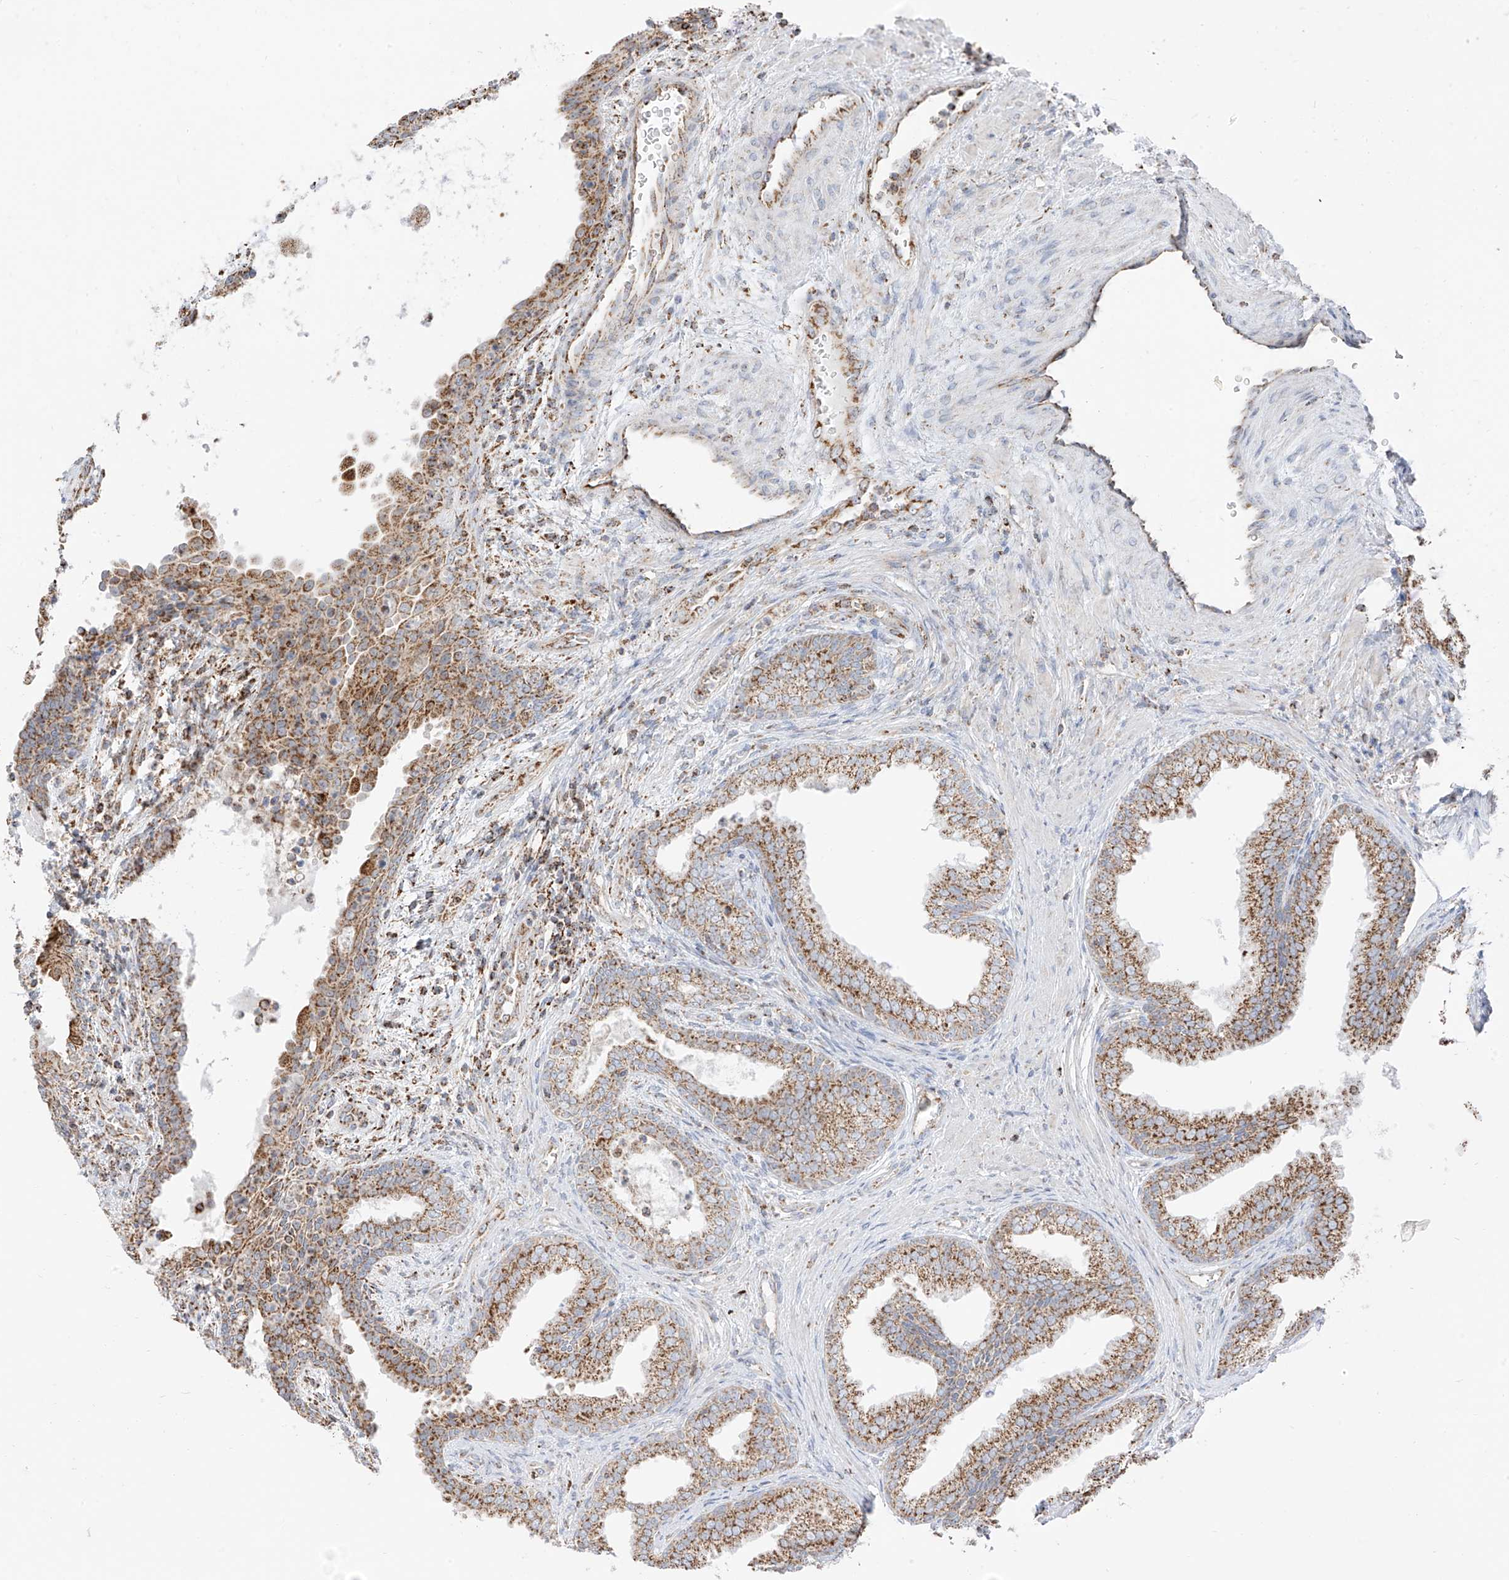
{"staining": {"intensity": "moderate", "quantity": ">75%", "location": "cytoplasmic/membranous"}, "tissue": "prostate", "cell_type": "Glandular cells", "image_type": "normal", "snomed": [{"axis": "morphology", "description": "Normal tissue, NOS"}, {"axis": "topography", "description": "Prostate"}], "caption": "Immunohistochemistry (IHC) of benign prostate shows medium levels of moderate cytoplasmic/membranous expression in approximately >75% of glandular cells.", "gene": "ETHE1", "patient": {"sex": "male", "age": 76}}